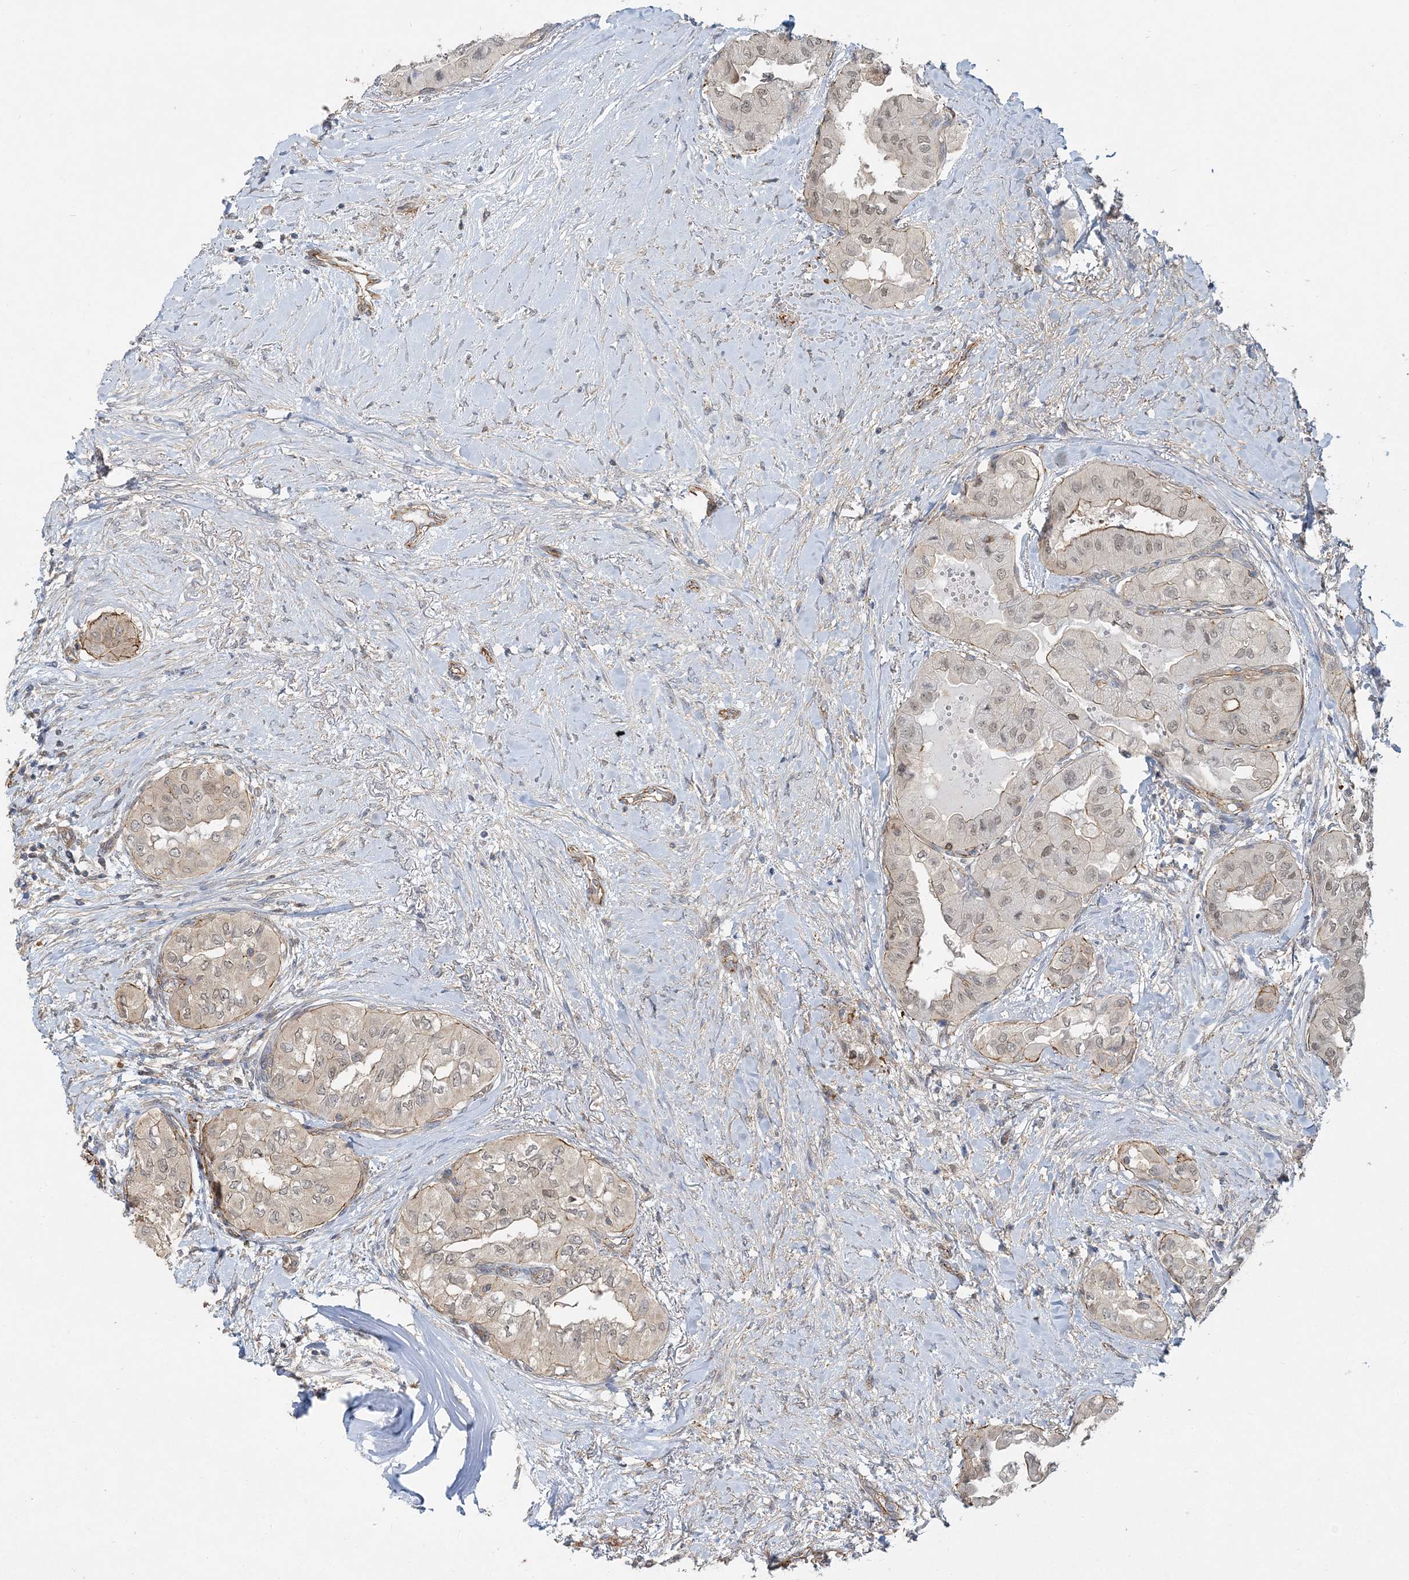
{"staining": {"intensity": "moderate", "quantity": "<25%", "location": "cytoplasmic/membranous"}, "tissue": "thyroid cancer", "cell_type": "Tumor cells", "image_type": "cancer", "snomed": [{"axis": "morphology", "description": "Papillary adenocarcinoma, NOS"}, {"axis": "topography", "description": "Thyroid gland"}], "caption": "Papillary adenocarcinoma (thyroid) was stained to show a protein in brown. There is low levels of moderate cytoplasmic/membranous positivity in approximately <25% of tumor cells.", "gene": "MAT2B", "patient": {"sex": "female", "age": 59}}